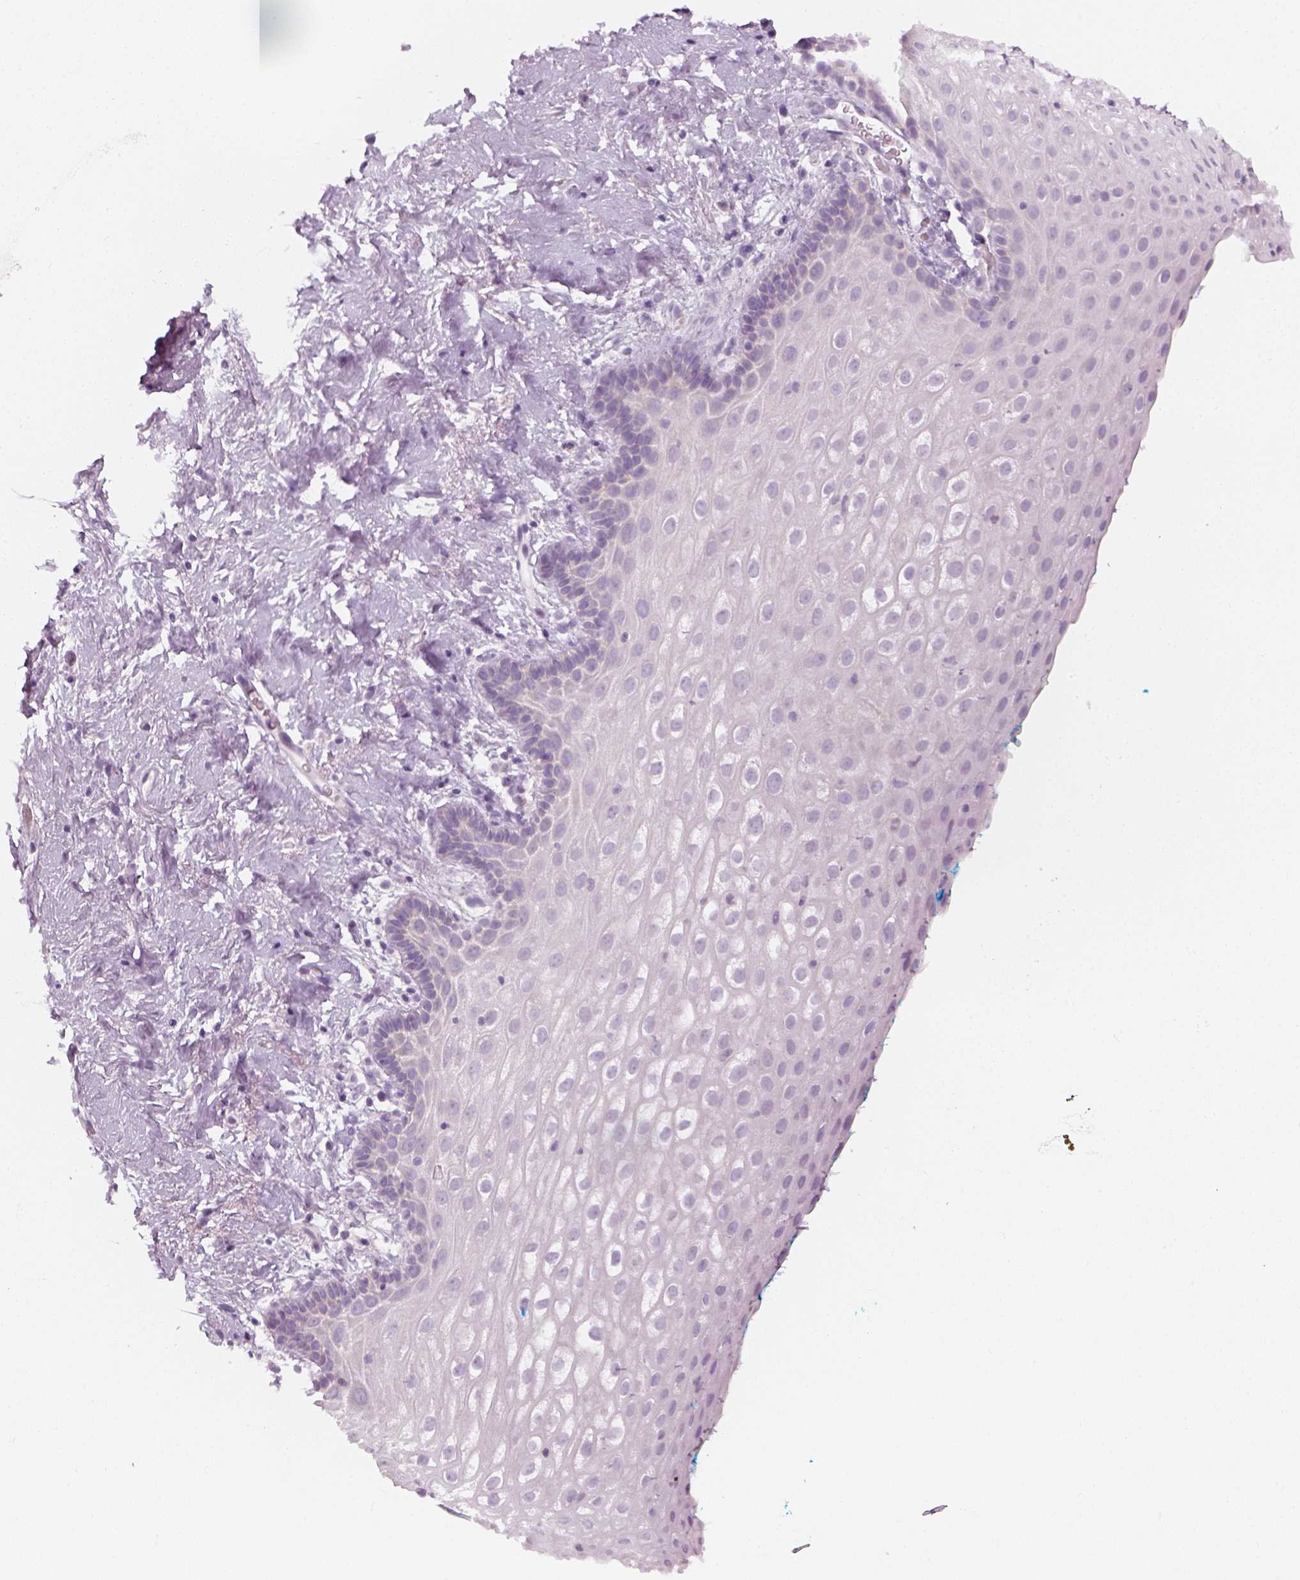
{"staining": {"intensity": "negative", "quantity": "none", "location": "none"}, "tissue": "vagina", "cell_type": "Squamous epithelial cells", "image_type": "normal", "snomed": [{"axis": "morphology", "description": "Normal tissue, NOS"}, {"axis": "morphology", "description": "Adenocarcinoma, NOS"}, {"axis": "topography", "description": "Rectum"}, {"axis": "topography", "description": "Vagina"}, {"axis": "topography", "description": "Peripheral nerve tissue"}], "caption": "The image displays no staining of squamous epithelial cells in benign vagina. (Brightfield microscopy of DAB (3,3'-diaminobenzidine) IHC at high magnification).", "gene": "PRAME", "patient": {"sex": "female", "age": 71}}